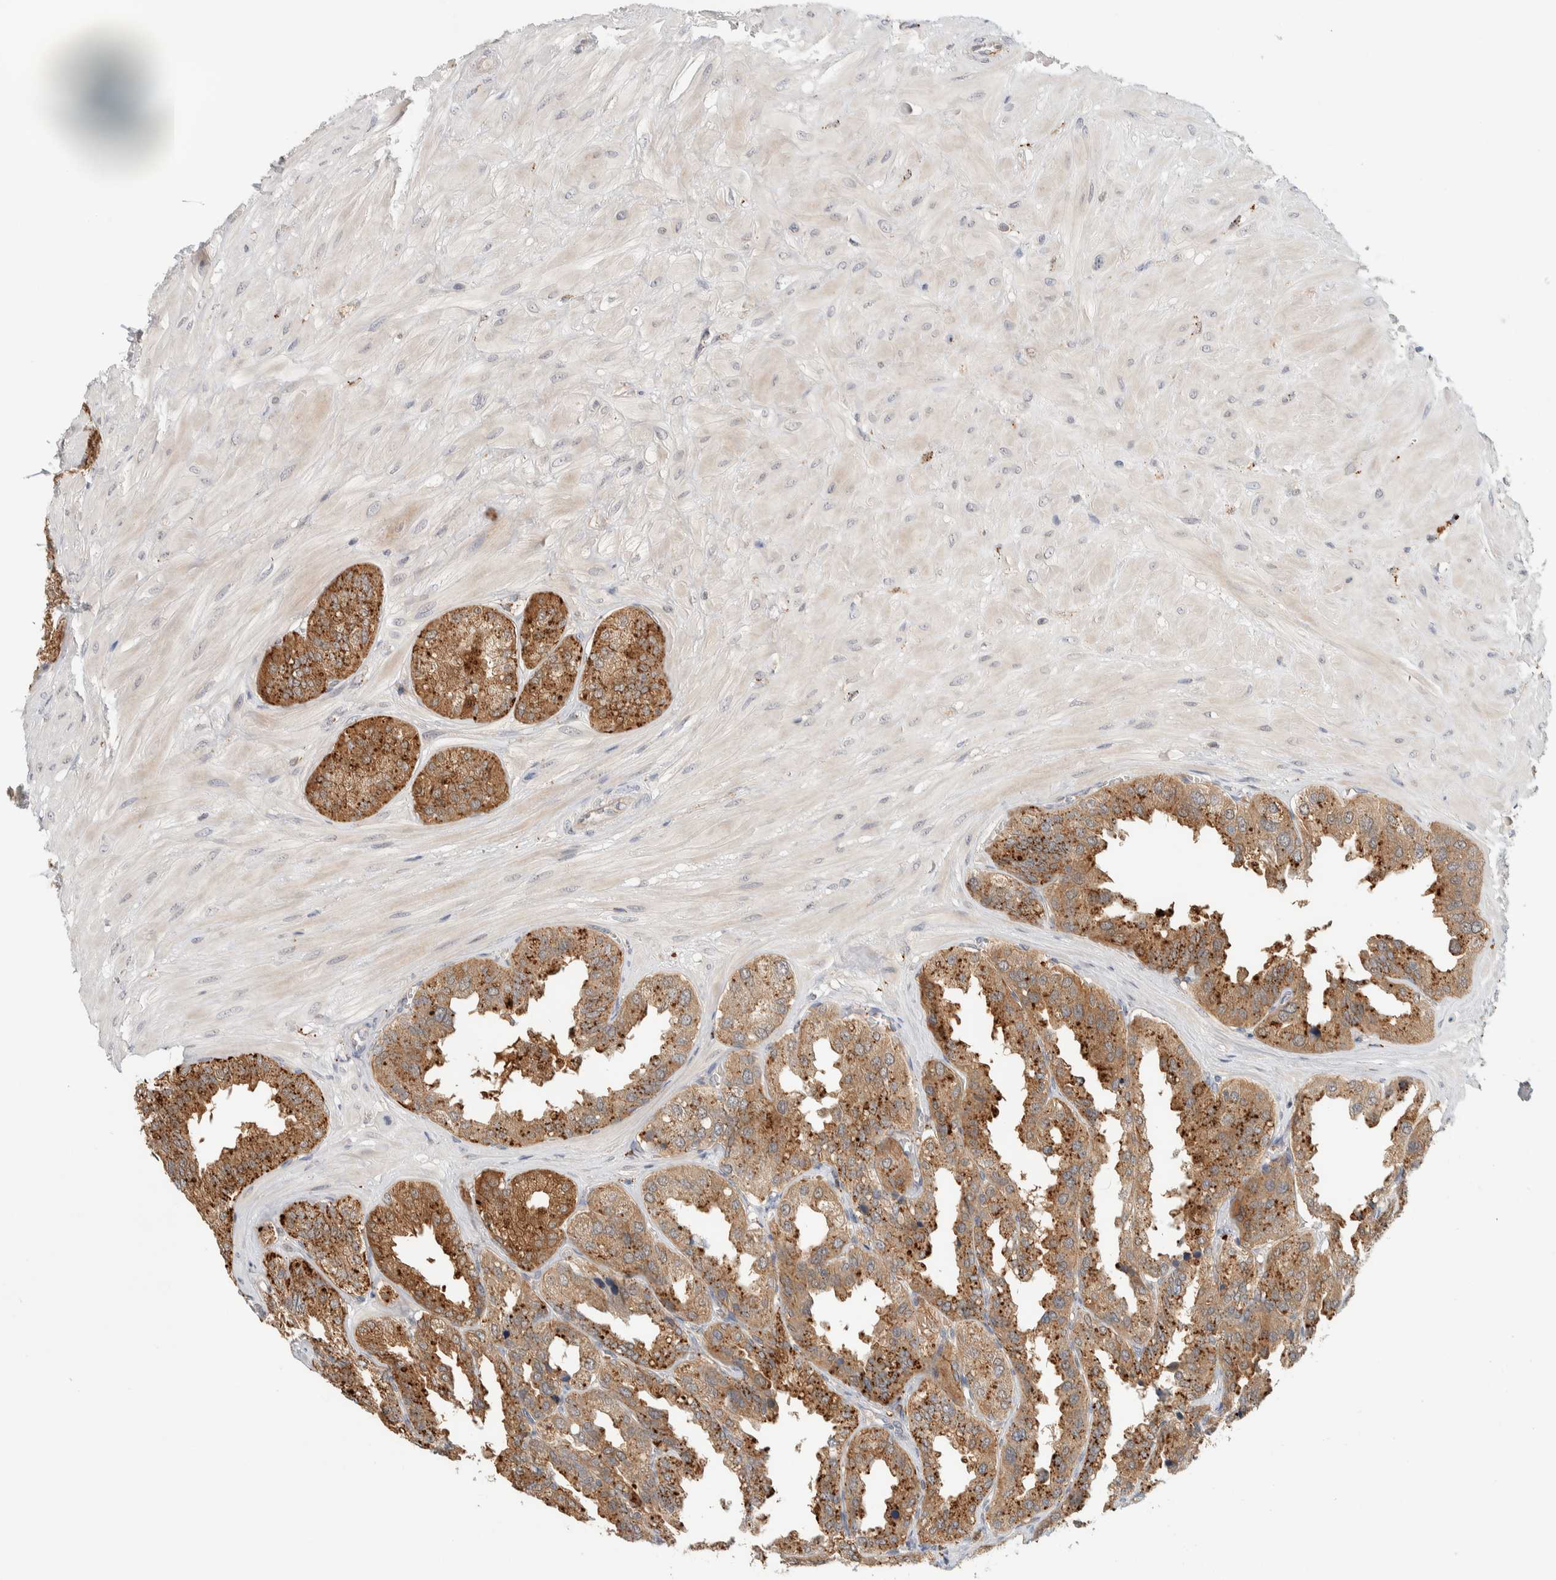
{"staining": {"intensity": "strong", "quantity": ">75%", "location": "cytoplasmic/membranous"}, "tissue": "seminal vesicle", "cell_type": "Glandular cells", "image_type": "normal", "snomed": [{"axis": "morphology", "description": "Normal tissue, NOS"}, {"axis": "topography", "description": "Prostate"}, {"axis": "topography", "description": "Seminal veicle"}], "caption": "Immunohistochemical staining of benign seminal vesicle reveals high levels of strong cytoplasmic/membranous expression in about >75% of glandular cells.", "gene": "GCLM", "patient": {"sex": "male", "age": 51}}